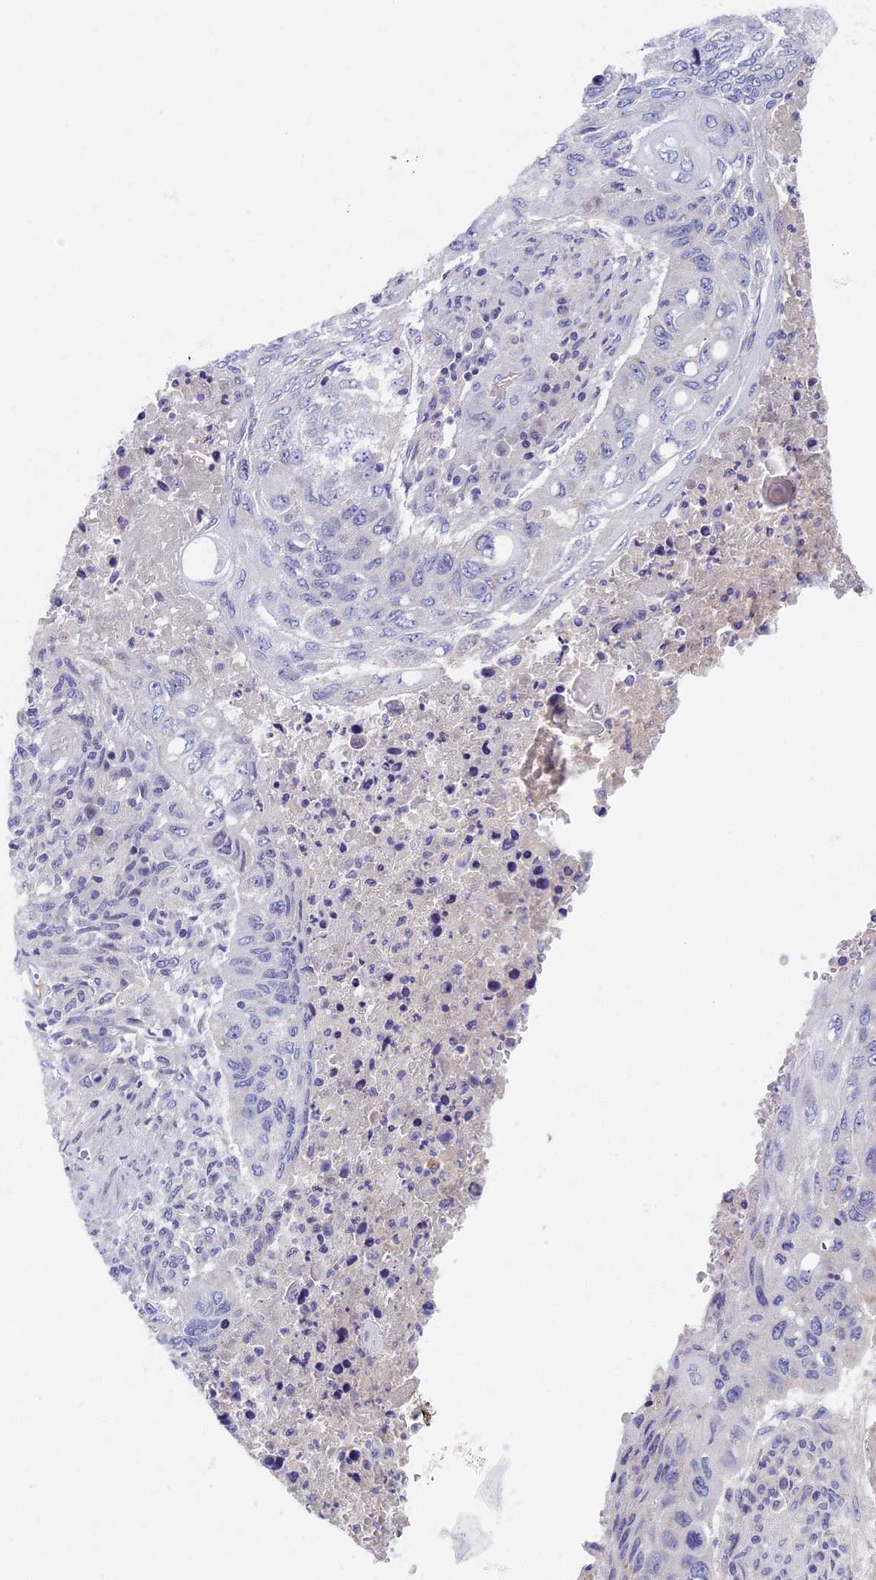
{"staining": {"intensity": "negative", "quantity": "none", "location": "none"}, "tissue": "lung cancer", "cell_type": "Tumor cells", "image_type": "cancer", "snomed": [{"axis": "morphology", "description": "Squamous cell carcinoma, NOS"}, {"axis": "topography", "description": "Lung"}], "caption": "Protein analysis of lung cancer (squamous cell carcinoma) reveals no significant expression in tumor cells. Brightfield microscopy of immunohistochemistry (IHC) stained with DAB (3,3'-diaminobenzidine) (brown) and hematoxylin (blue), captured at high magnification.", "gene": "AP4E1", "patient": {"sex": "female", "age": 63}}